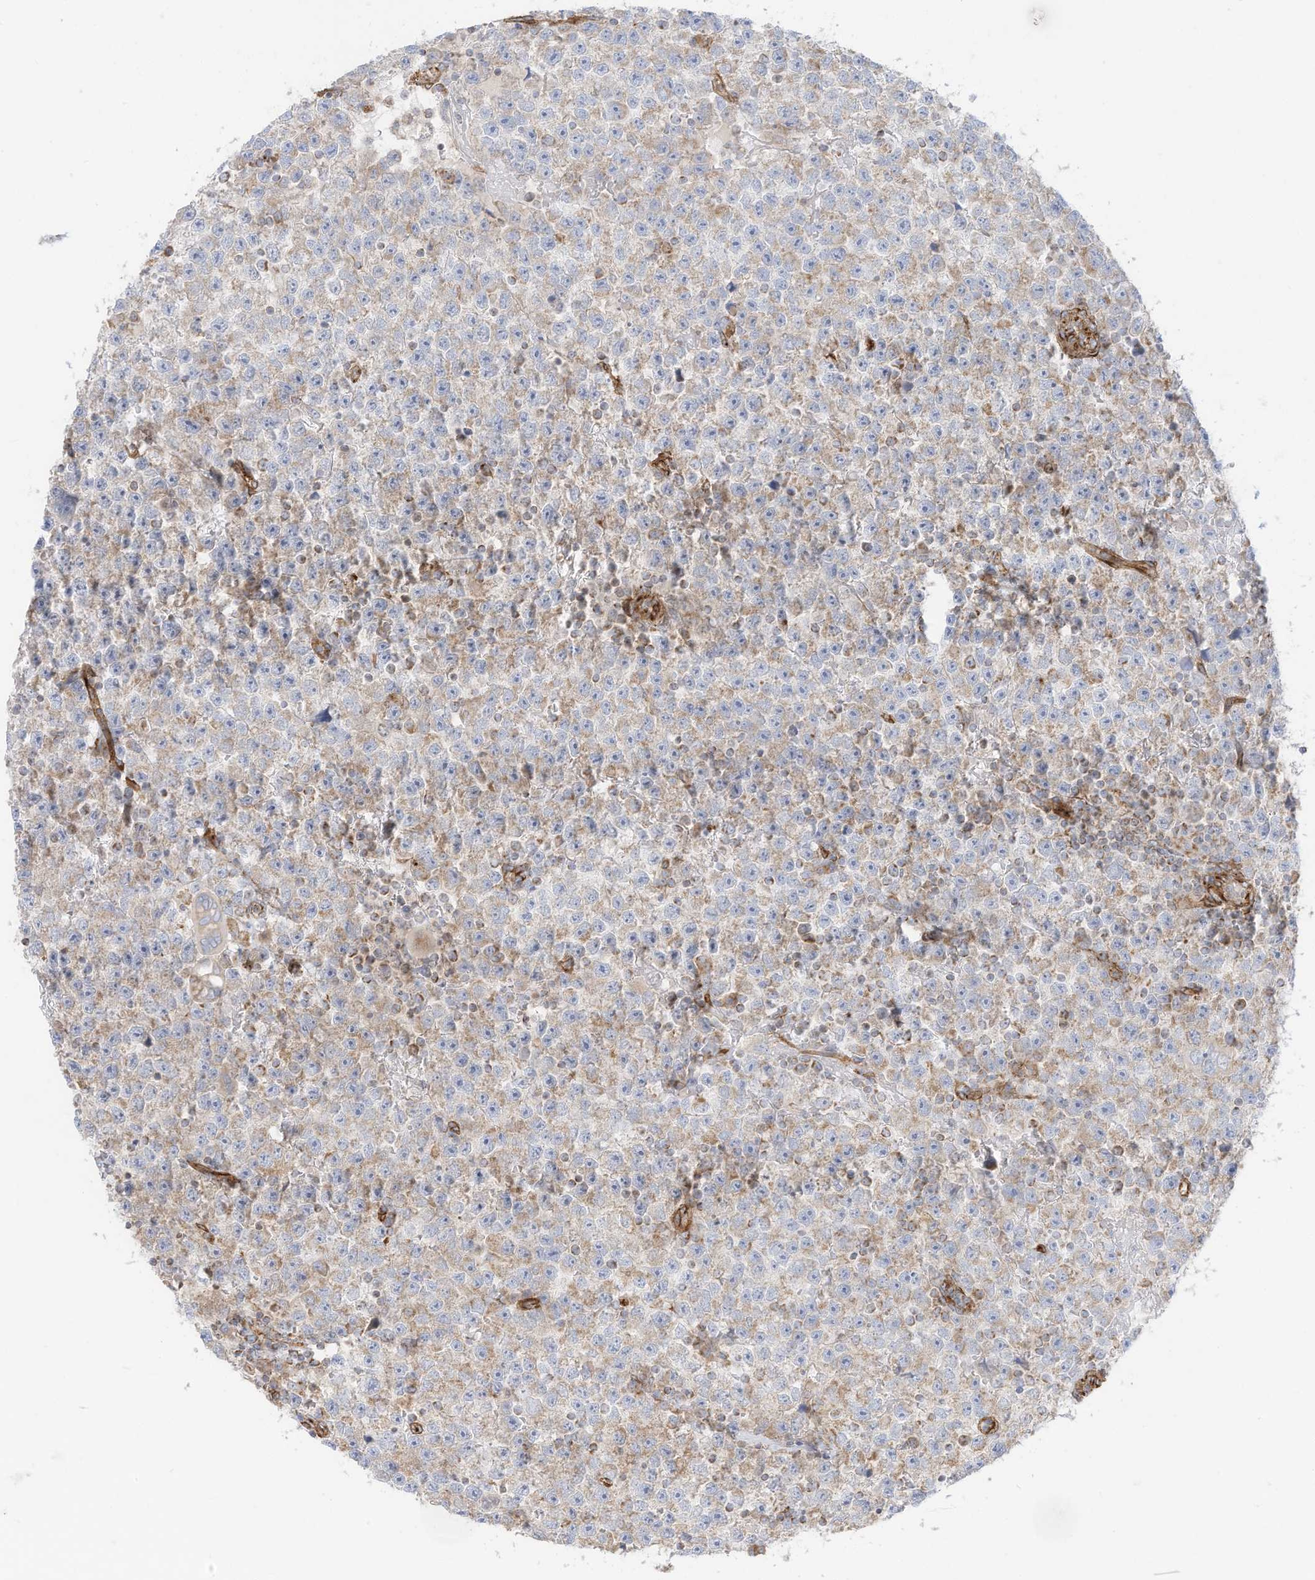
{"staining": {"intensity": "weak", "quantity": "<25%", "location": "cytoplasmic/membranous"}, "tissue": "testis cancer", "cell_type": "Tumor cells", "image_type": "cancer", "snomed": [{"axis": "morphology", "description": "Seminoma, NOS"}, {"axis": "topography", "description": "Testis"}], "caption": "This is an IHC image of human testis cancer (seminoma). There is no expression in tumor cells.", "gene": "ABCB7", "patient": {"sex": "male", "age": 22}}